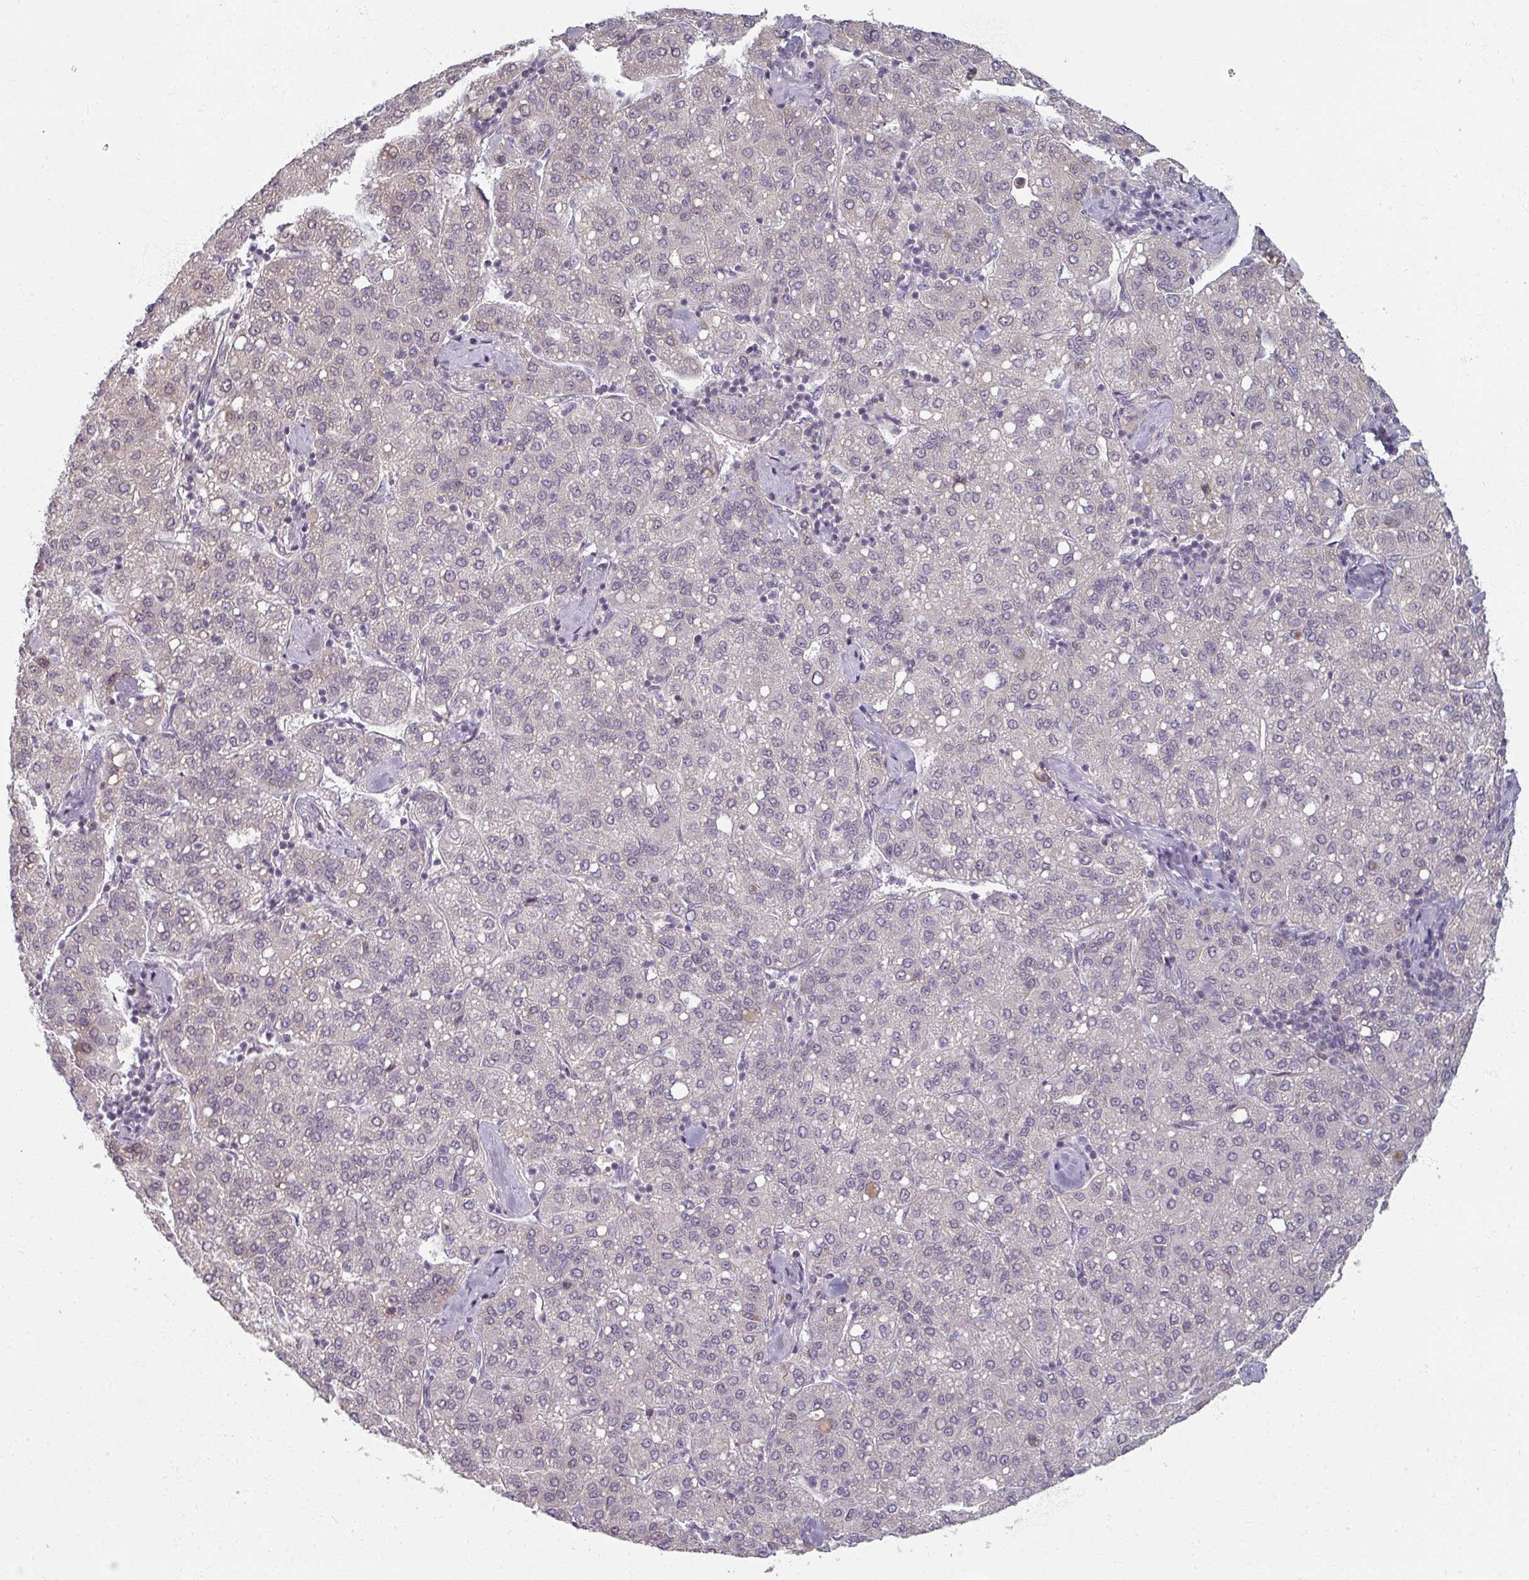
{"staining": {"intensity": "weak", "quantity": "<25%", "location": "nuclear"}, "tissue": "liver cancer", "cell_type": "Tumor cells", "image_type": "cancer", "snomed": [{"axis": "morphology", "description": "Carcinoma, Hepatocellular, NOS"}, {"axis": "topography", "description": "Liver"}], "caption": "Protein analysis of liver cancer (hepatocellular carcinoma) reveals no significant staining in tumor cells.", "gene": "MYMK", "patient": {"sex": "male", "age": 65}}